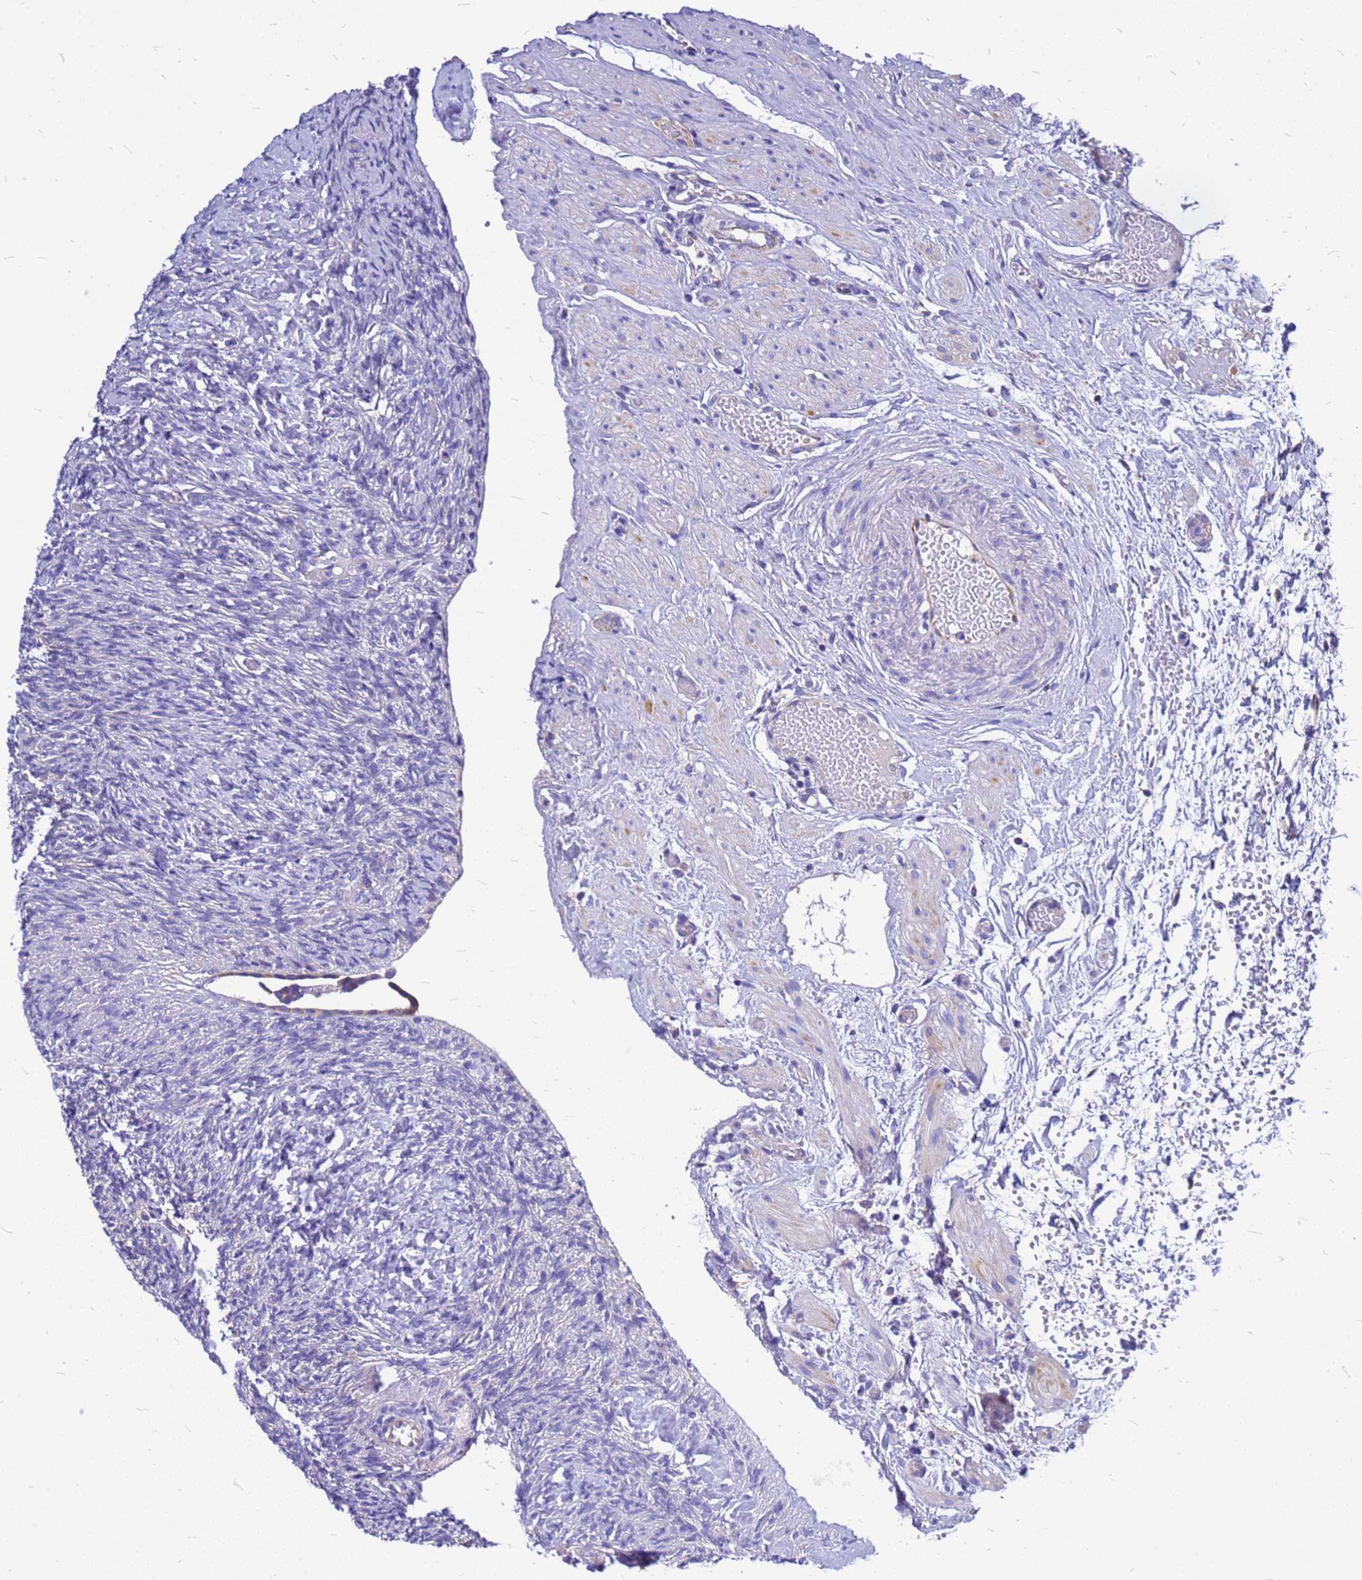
{"staining": {"intensity": "negative", "quantity": "none", "location": "none"}, "tissue": "ovary", "cell_type": "Ovarian stroma cells", "image_type": "normal", "snomed": [{"axis": "morphology", "description": "Normal tissue, NOS"}, {"axis": "topography", "description": "Ovary"}], "caption": "Micrograph shows no protein expression in ovarian stroma cells of normal ovary.", "gene": "FBXW5", "patient": {"sex": "female", "age": 41}}